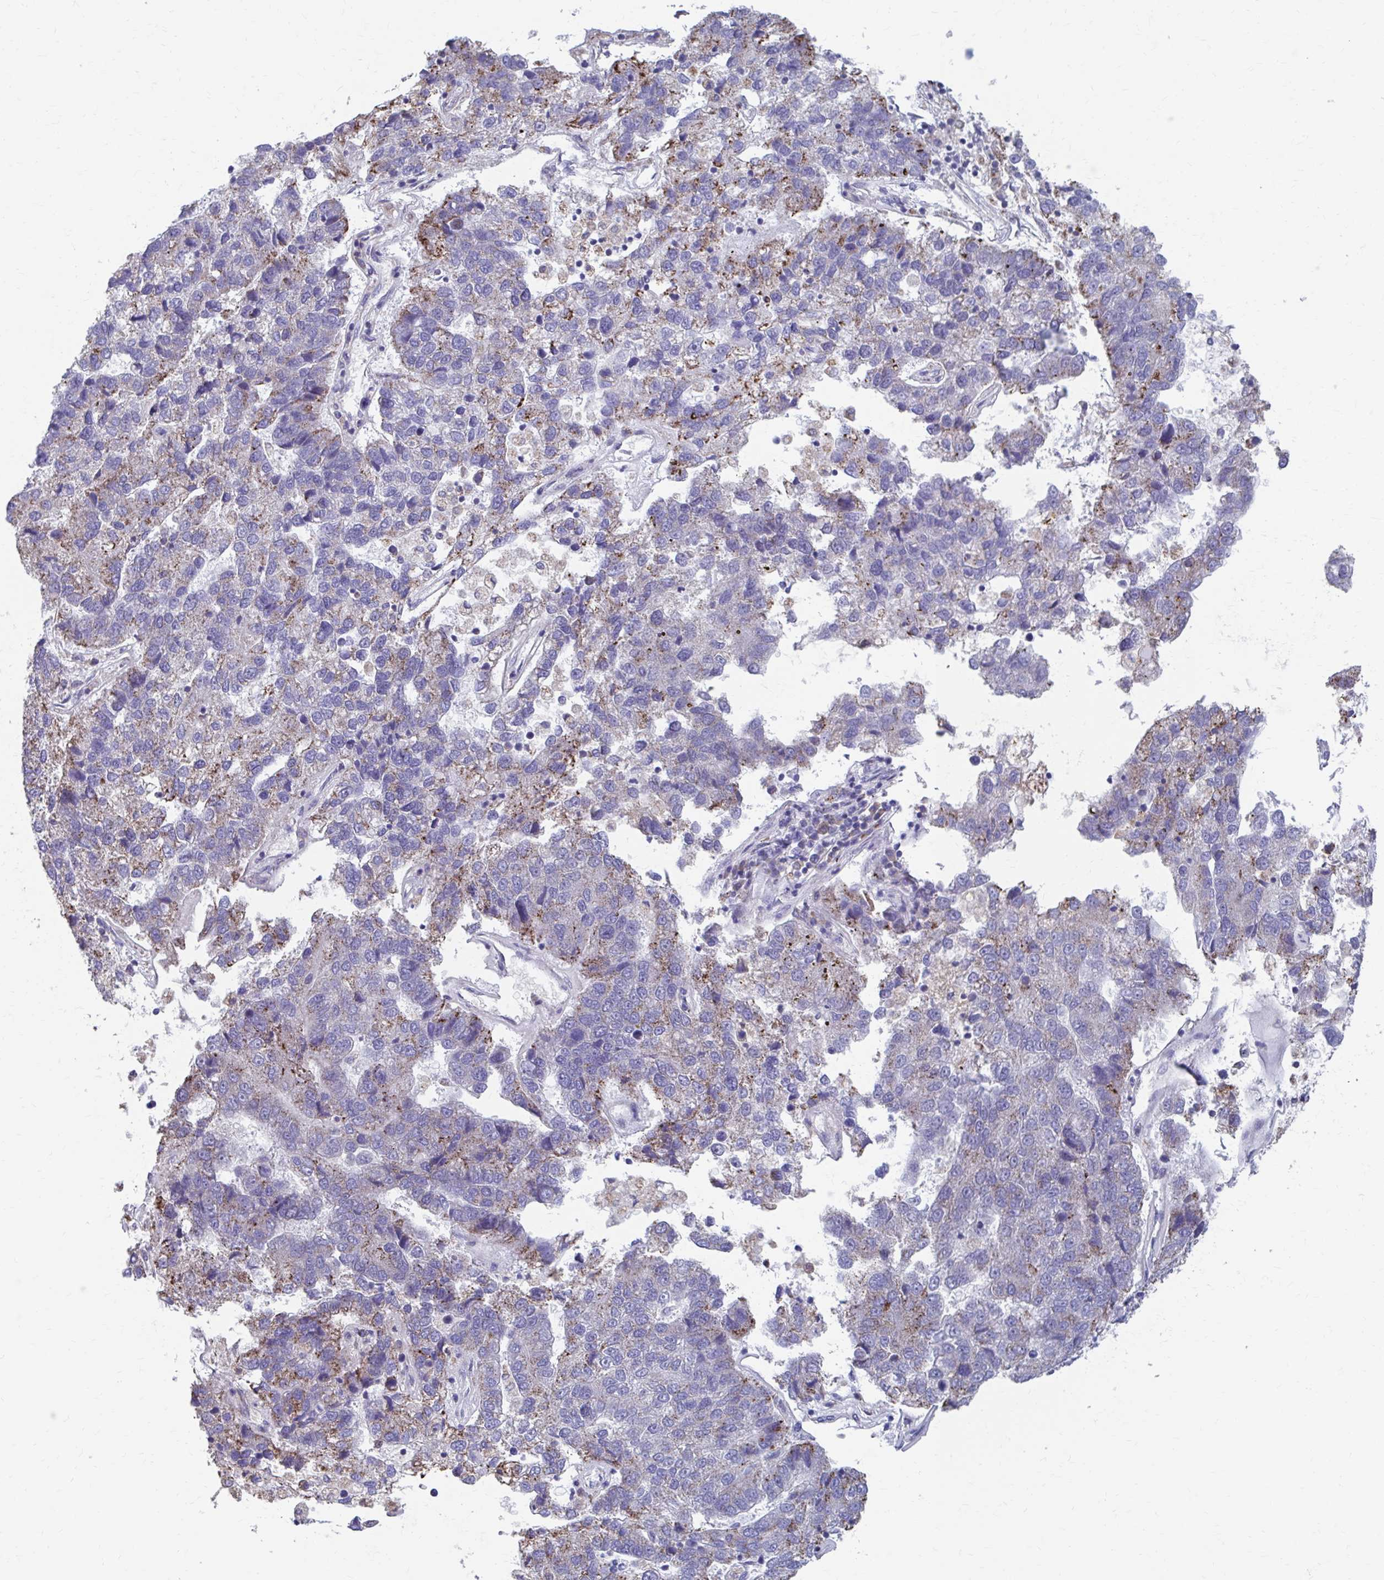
{"staining": {"intensity": "weak", "quantity": "<25%", "location": "cytoplasmic/membranous"}, "tissue": "pancreatic cancer", "cell_type": "Tumor cells", "image_type": "cancer", "snomed": [{"axis": "morphology", "description": "Adenocarcinoma, NOS"}, {"axis": "topography", "description": "Pancreas"}], "caption": "An image of pancreatic adenocarcinoma stained for a protein exhibits no brown staining in tumor cells.", "gene": "FKBP2", "patient": {"sex": "female", "age": 61}}